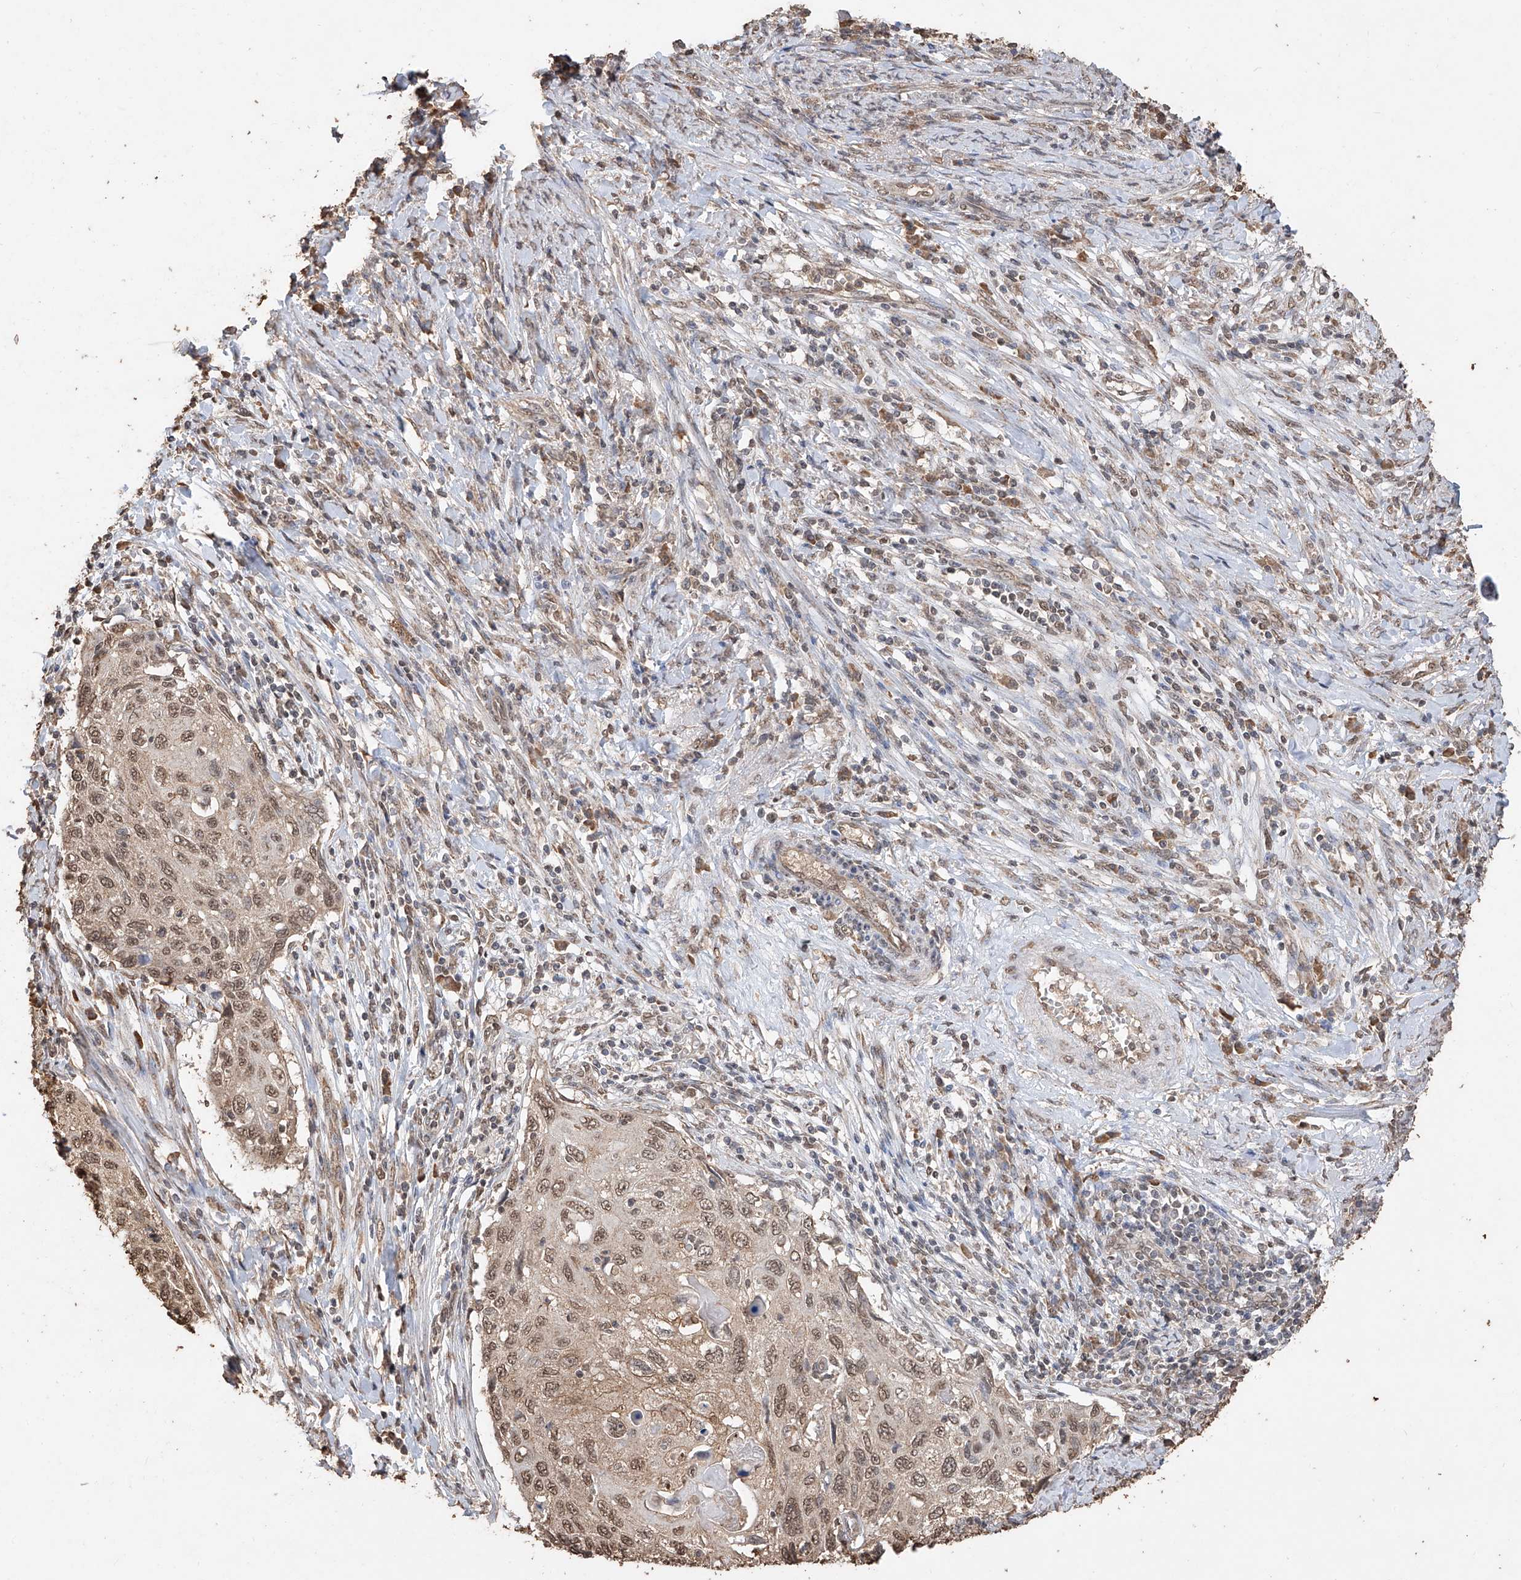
{"staining": {"intensity": "moderate", "quantity": ">75%", "location": "nuclear"}, "tissue": "cervical cancer", "cell_type": "Tumor cells", "image_type": "cancer", "snomed": [{"axis": "morphology", "description": "Squamous cell carcinoma, NOS"}, {"axis": "topography", "description": "Cervix"}], "caption": "Moderate nuclear expression is present in approximately >75% of tumor cells in cervical squamous cell carcinoma. The staining is performed using DAB (3,3'-diaminobenzidine) brown chromogen to label protein expression. The nuclei are counter-stained blue using hematoxylin.", "gene": "ELOVL1", "patient": {"sex": "female", "age": 70}}